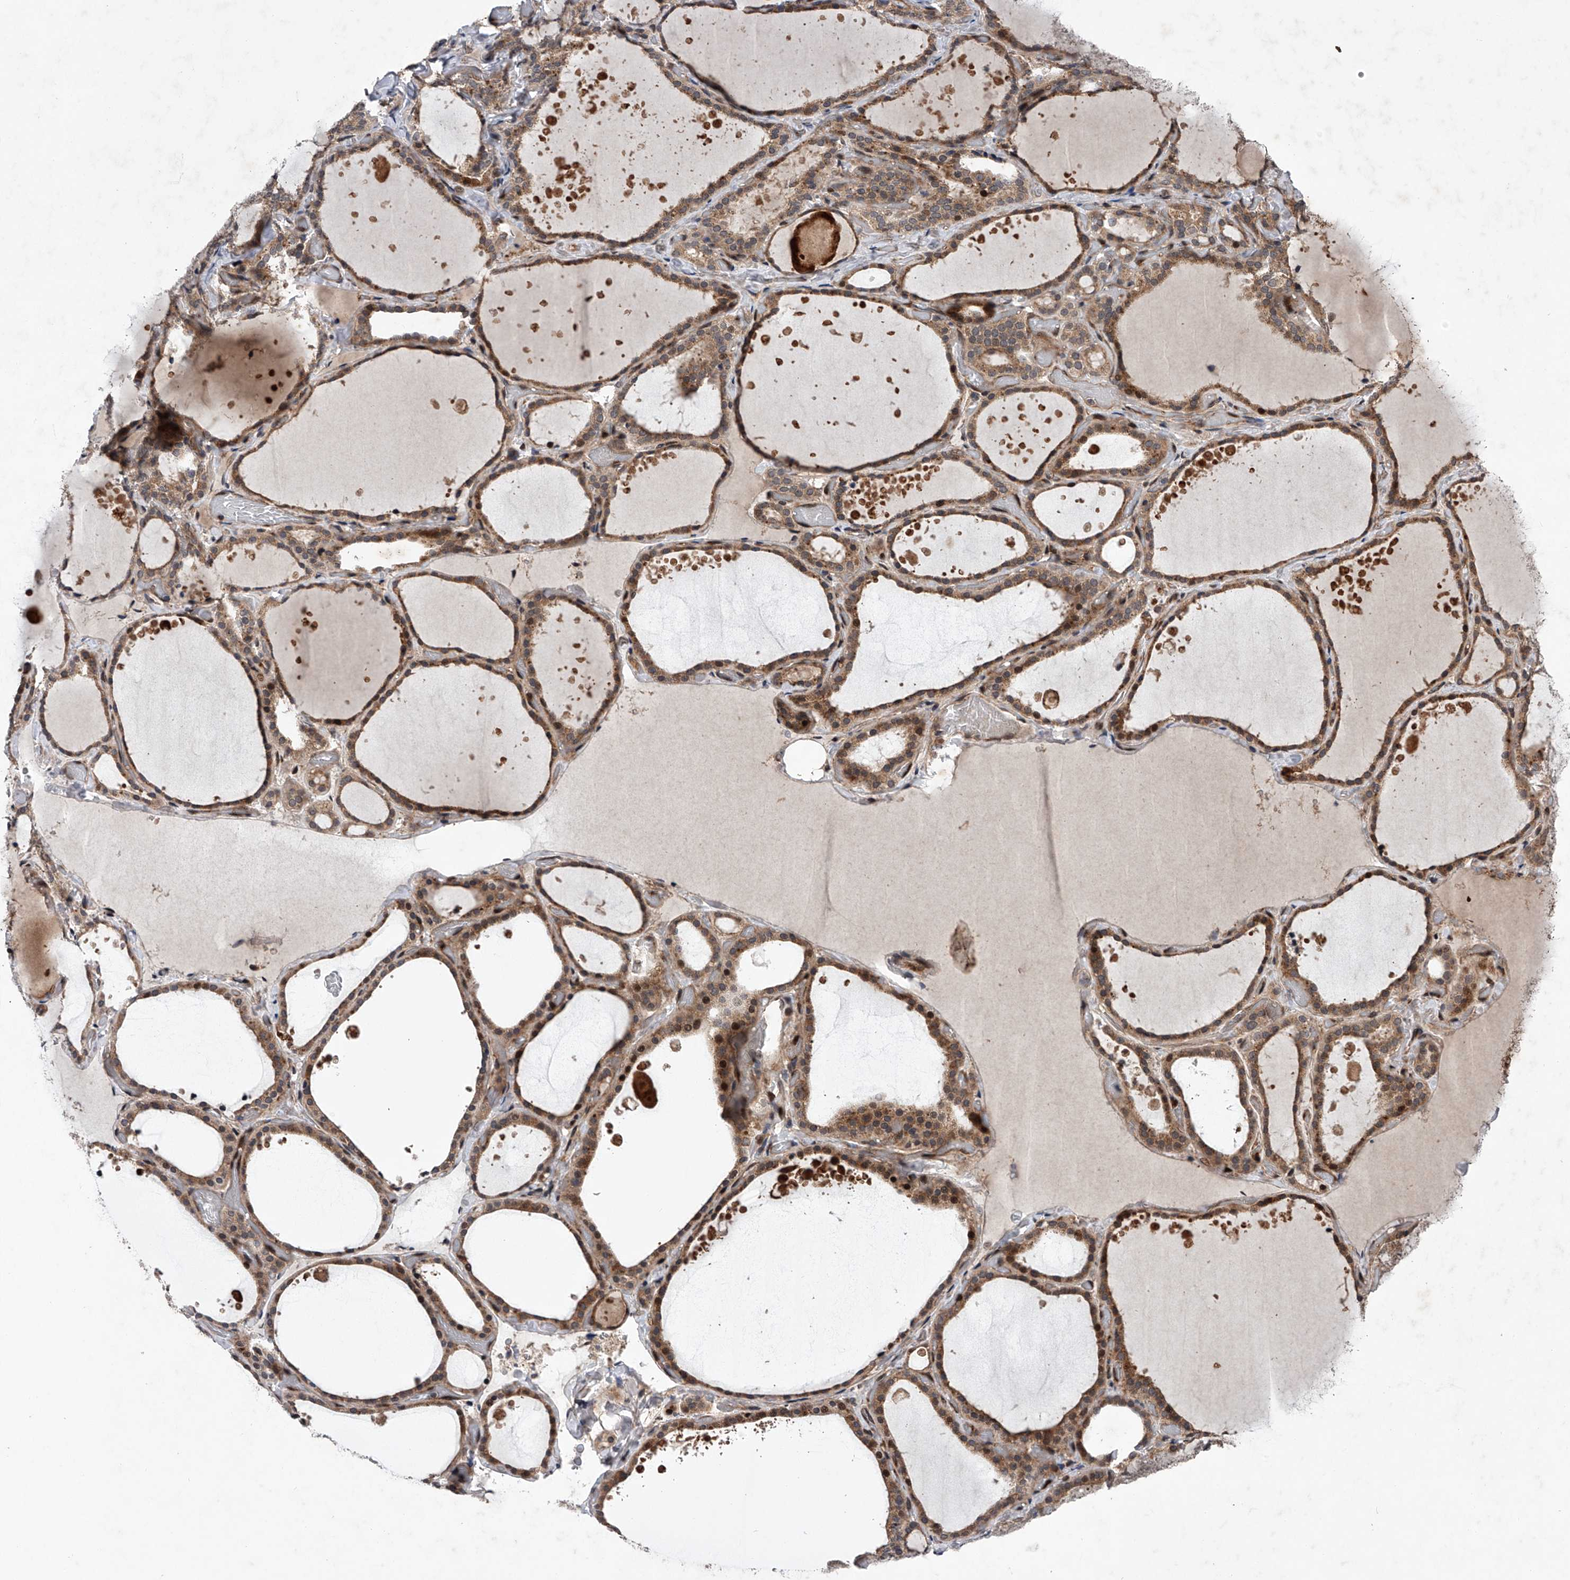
{"staining": {"intensity": "moderate", "quantity": ">75%", "location": "cytoplasmic/membranous,nuclear"}, "tissue": "thyroid gland", "cell_type": "Glandular cells", "image_type": "normal", "snomed": [{"axis": "morphology", "description": "Normal tissue, NOS"}, {"axis": "topography", "description": "Thyroid gland"}], "caption": "About >75% of glandular cells in normal thyroid gland display moderate cytoplasmic/membranous,nuclear protein staining as visualized by brown immunohistochemical staining.", "gene": "MAP3K11", "patient": {"sex": "female", "age": 44}}